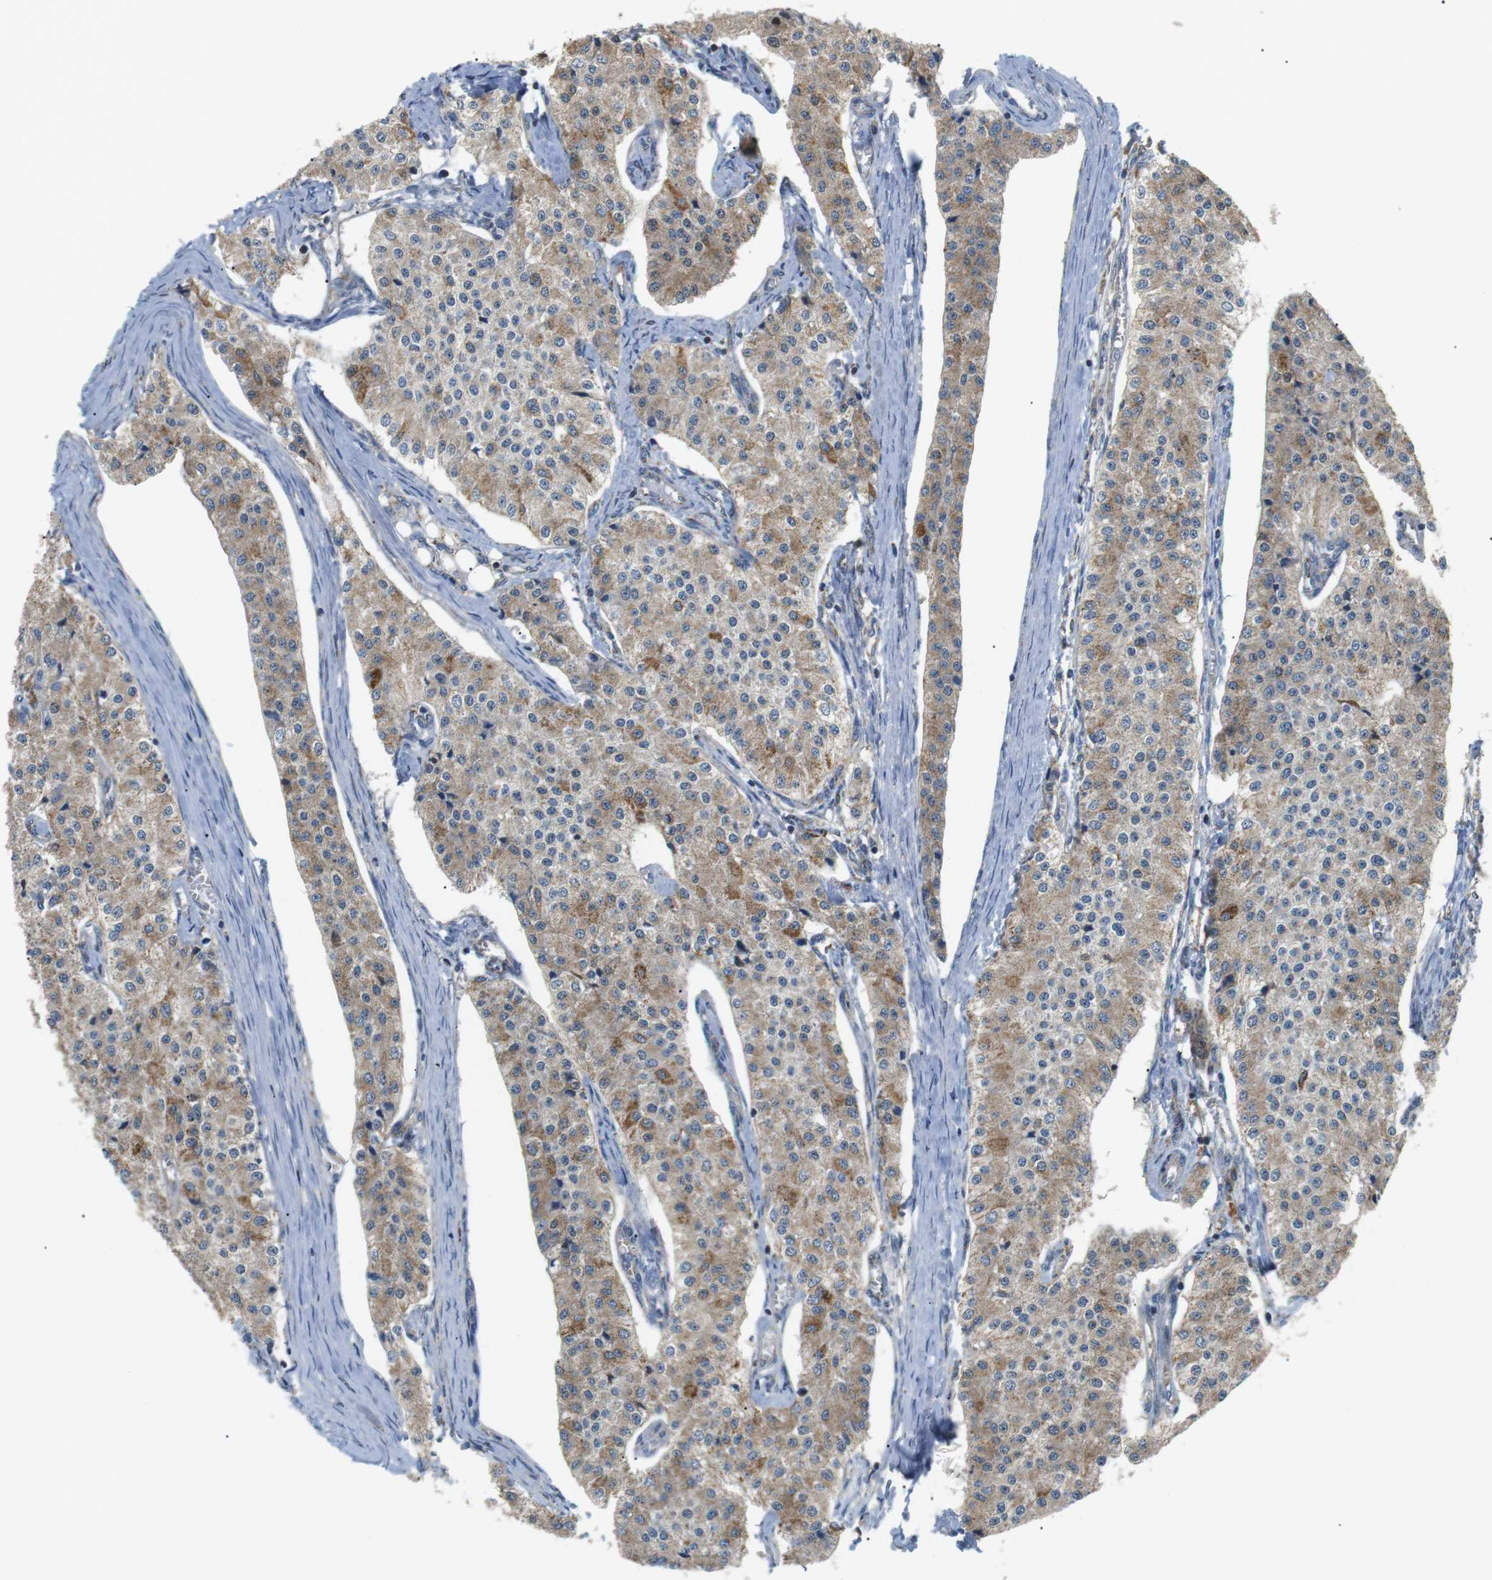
{"staining": {"intensity": "moderate", "quantity": "<25%", "location": "cytoplasmic/membranous"}, "tissue": "carcinoid", "cell_type": "Tumor cells", "image_type": "cancer", "snomed": [{"axis": "morphology", "description": "Carcinoid, malignant, NOS"}, {"axis": "topography", "description": "Colon"}], "caption": "Protein staining exhibits moderate cytoplasmic/membranous expression in approximately <25% of tumor cells in carcinoid (malignant).", "gene": "BACE1", "patient": {"sex": "female", "age": 52}}